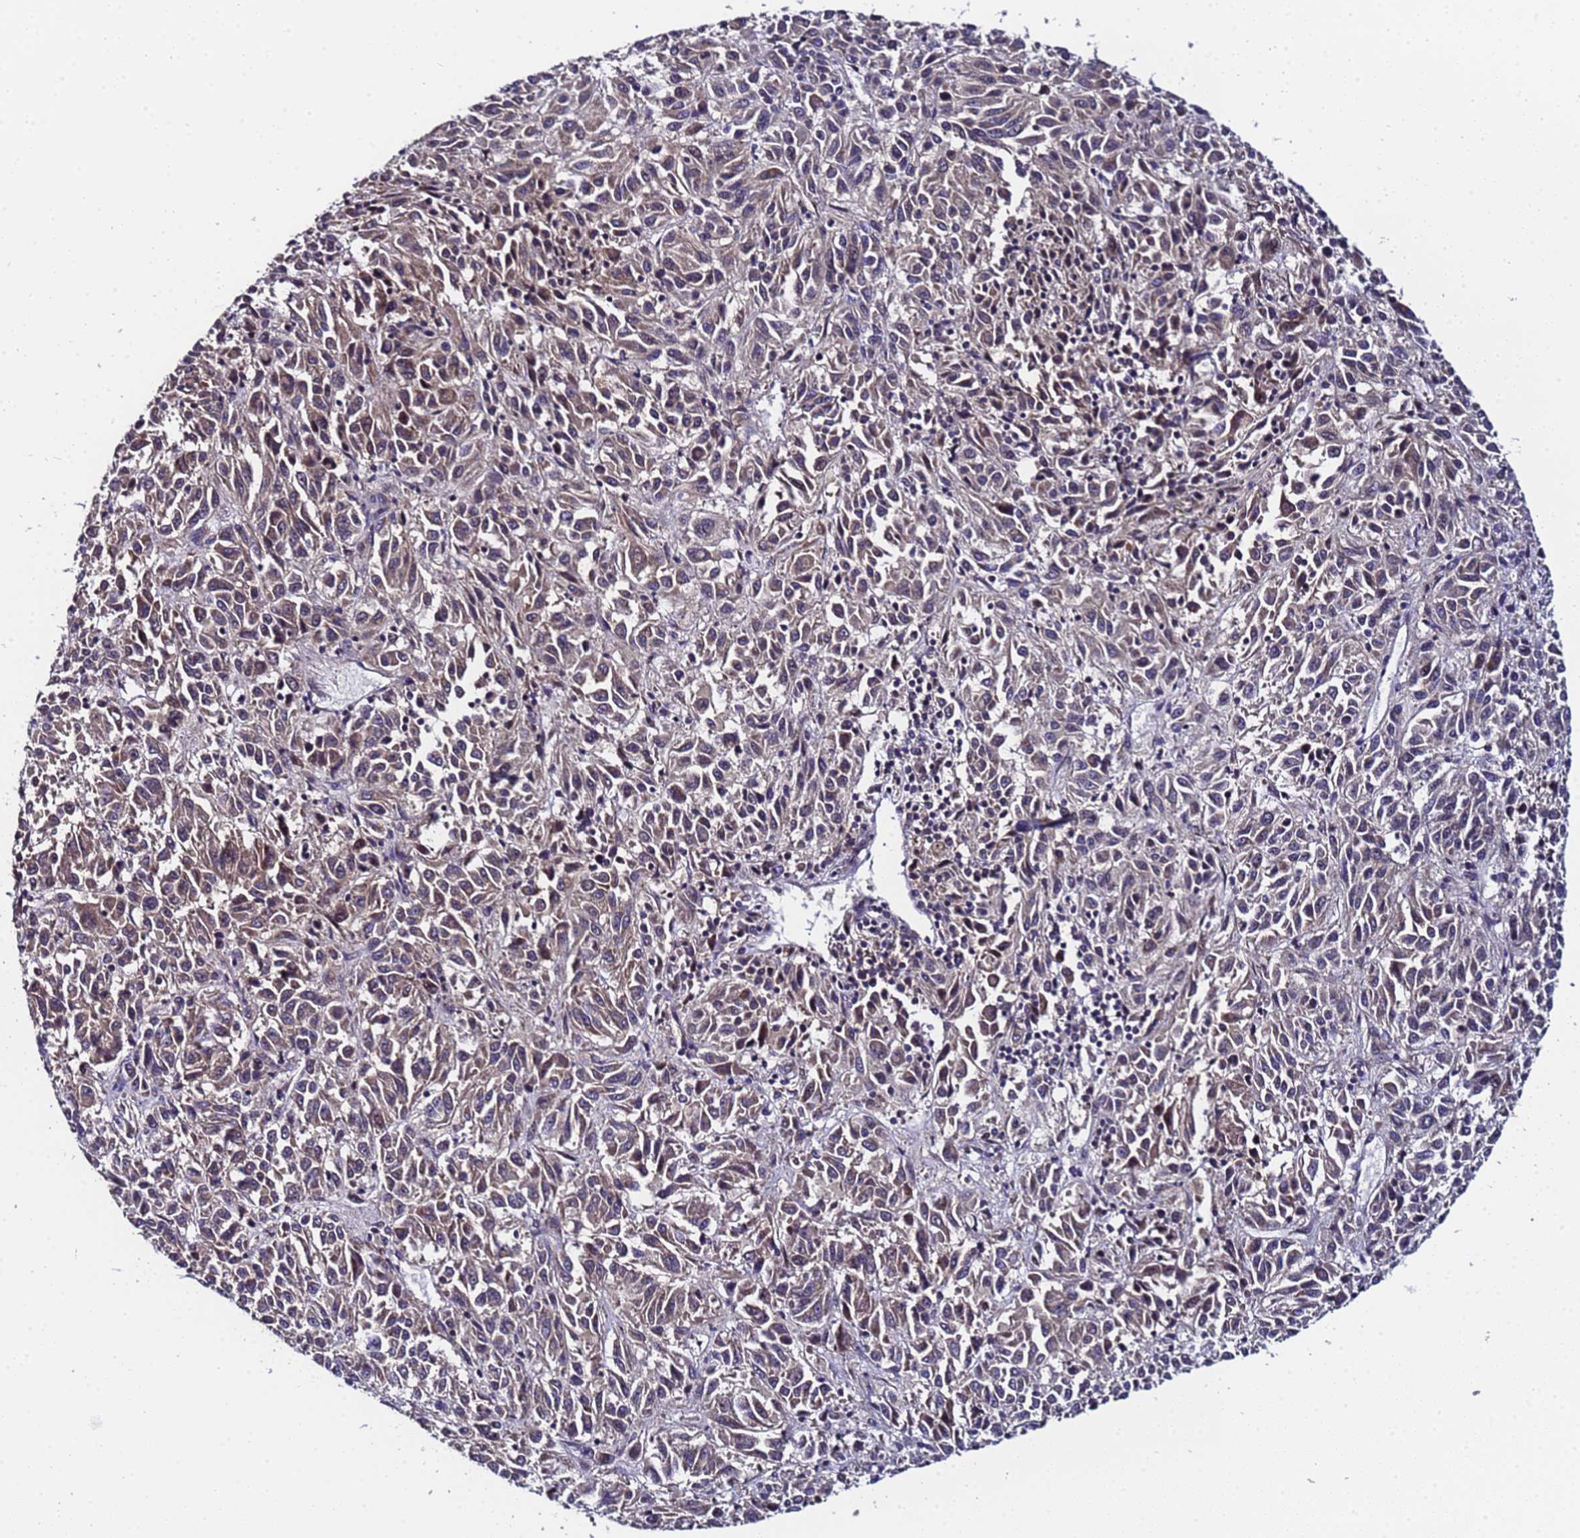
{"staining": {"intensity": "moderate", "quantity": "25%-75%", "location": "cytoplasmic/membranous"}, "tissue": "melanoma", "cell_type": "Tumor cells", "image_type": "cancer", "snomed": [{"axis": "morphology", "description": "Malignant melanoma, Metastatic site"}, {"axis": "topography", "description": "Lung"}], "caption": "Moderate cytoplasmic/membranous positivity is appreciated in approximately 25%-75% of tumor cells in malignant melanoma (metastatic site).", "gene": "ANAPC13", "patient": {"sex": "male", "age": 64}}